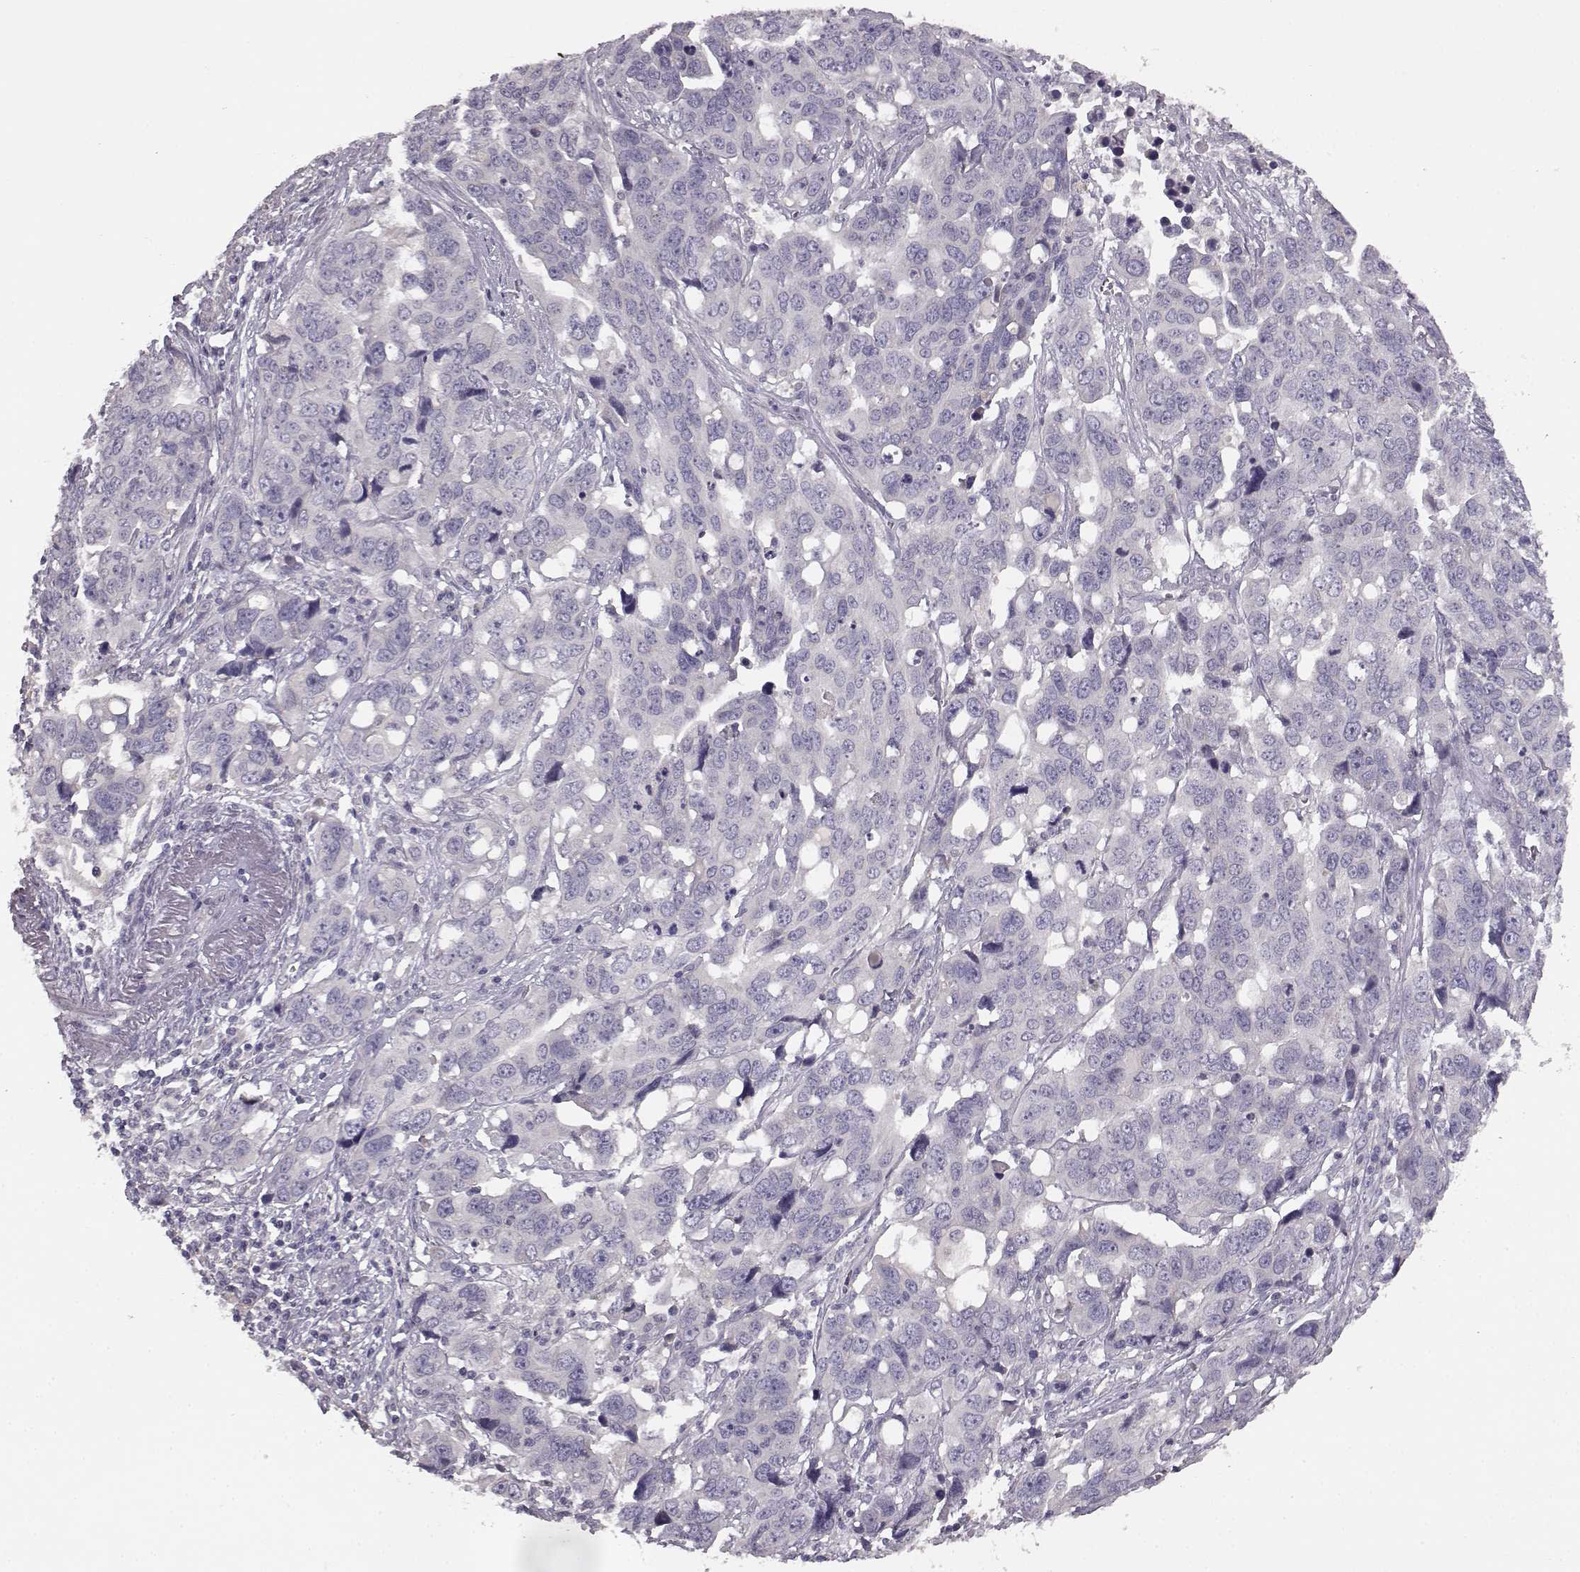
{"staining": {"intensity": "negative", "quantity": "none", "location": "none"}, "tissue": "ovarian cancer", "cell_type": "Tumor cells", "image_type": "cancer", "snomed": [{"axis": "morphology", "description": "Carcinoma, endometroid"}, {"axis": "topography", "description": "Ovary"}], "caption": "This is a photomicrograph of immunohistochemistry staining of ovarian cancer (endometroid carcinoma), which shows no expression in tumor cells. Brightfield microscopy of IHC stained with DAB (3,3'-diaminobenzidine) (brown) and hematoxylin (blue), captured at high magnification.", "gene": "GHR", "patient": {"sex": "female", "age": 78}}